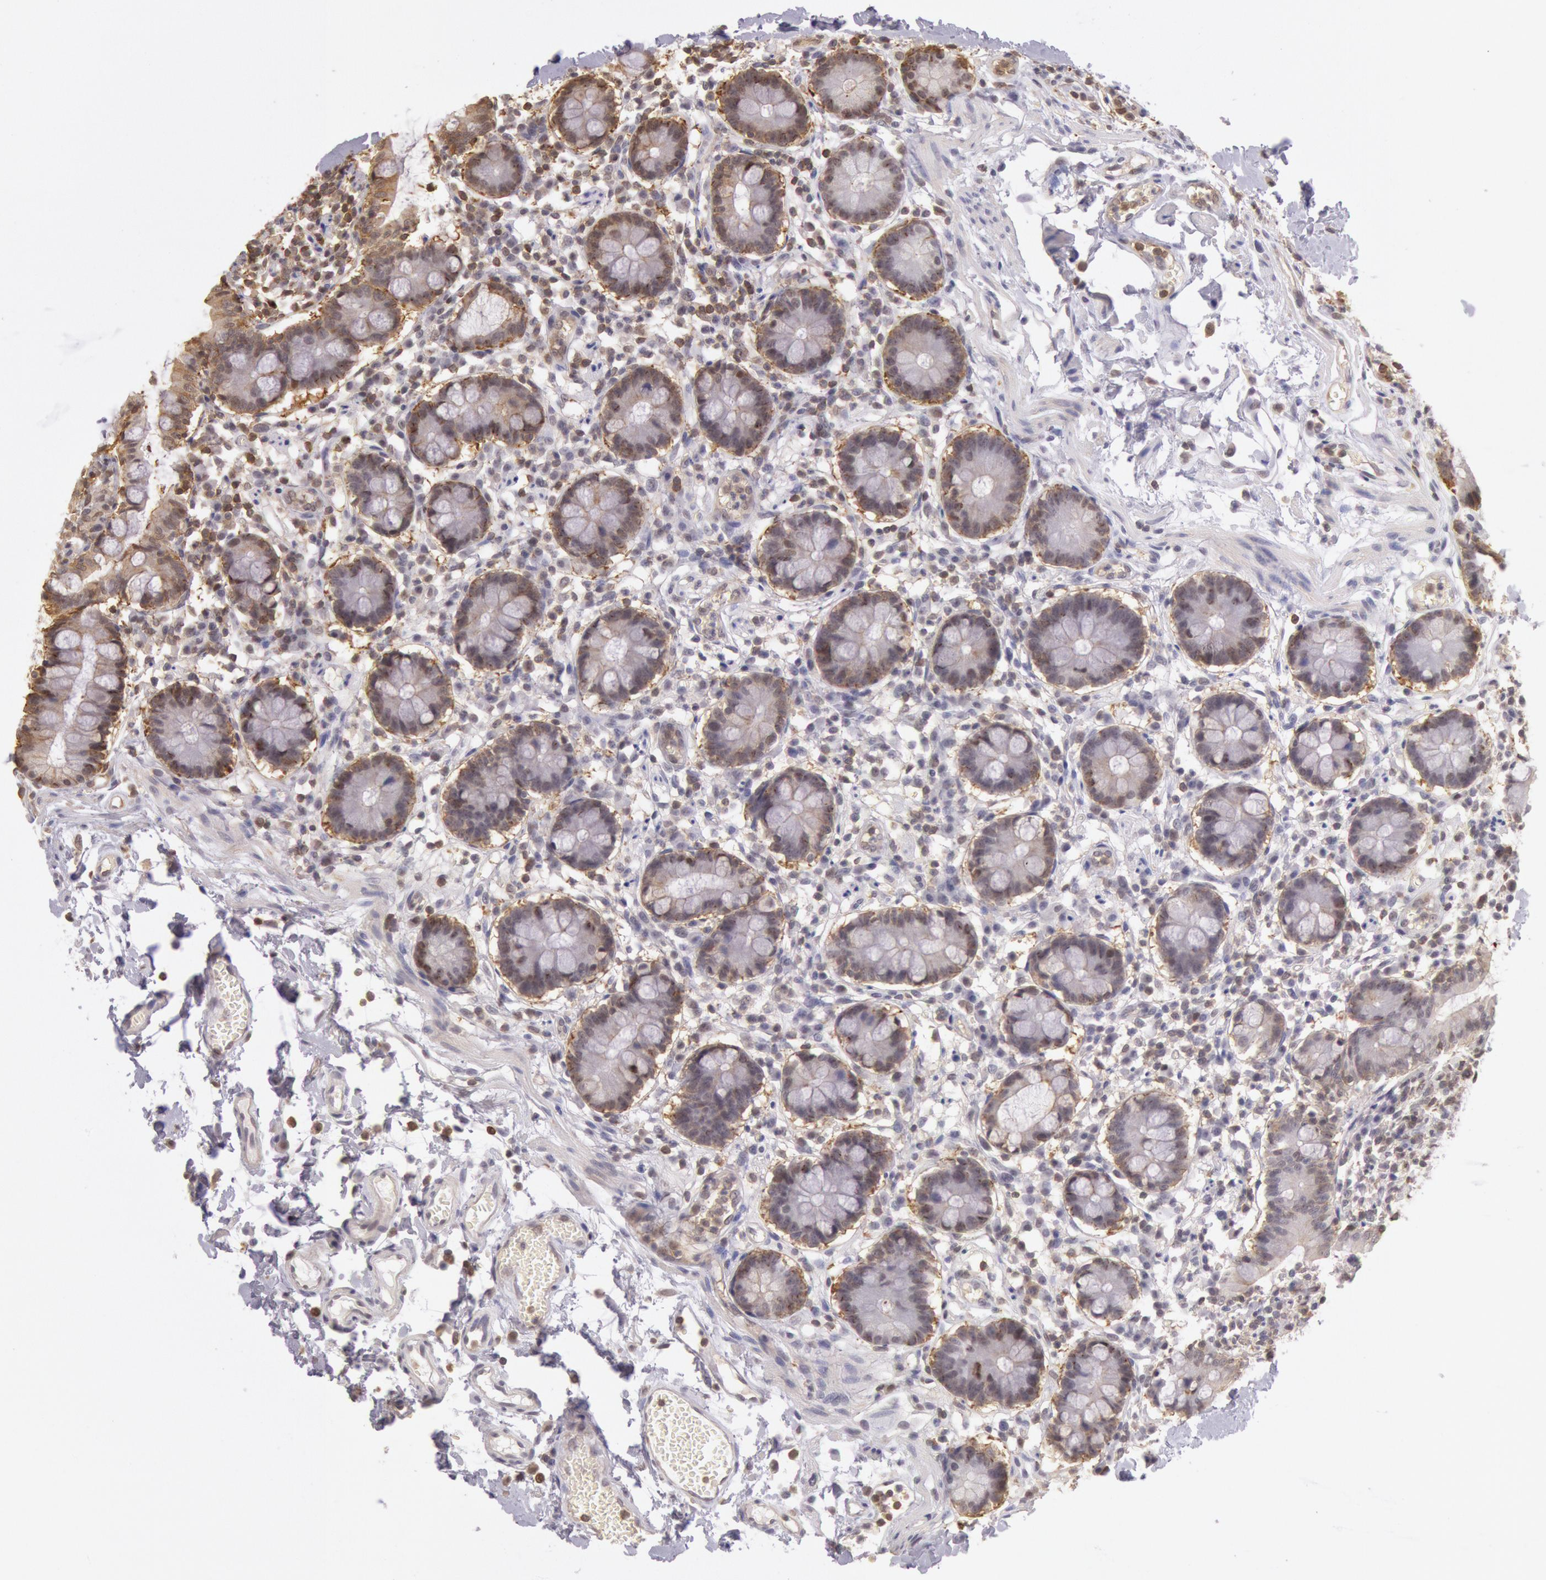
{"staining": {"intensity": "weak", "quantity": "25%-75%", "location": "cytoplasmic/membranous"}, "tissue": "small intestine", "cell_type": "Glandular cells", "image_type": "normal", "snomed": [{"axis": "morphology", "description": "Normal tissue, NOS"}, {"axis": "topography", "description": "Small intestine"}], "caption": "Immunohistochemical staining of benign human small intestine displays low levels of weak cytoplasmic/membranous positivity in about 25%-75% of glandular cells.", "gene": "HIF1A", "patient": {"sex": "female", "age": 61}}